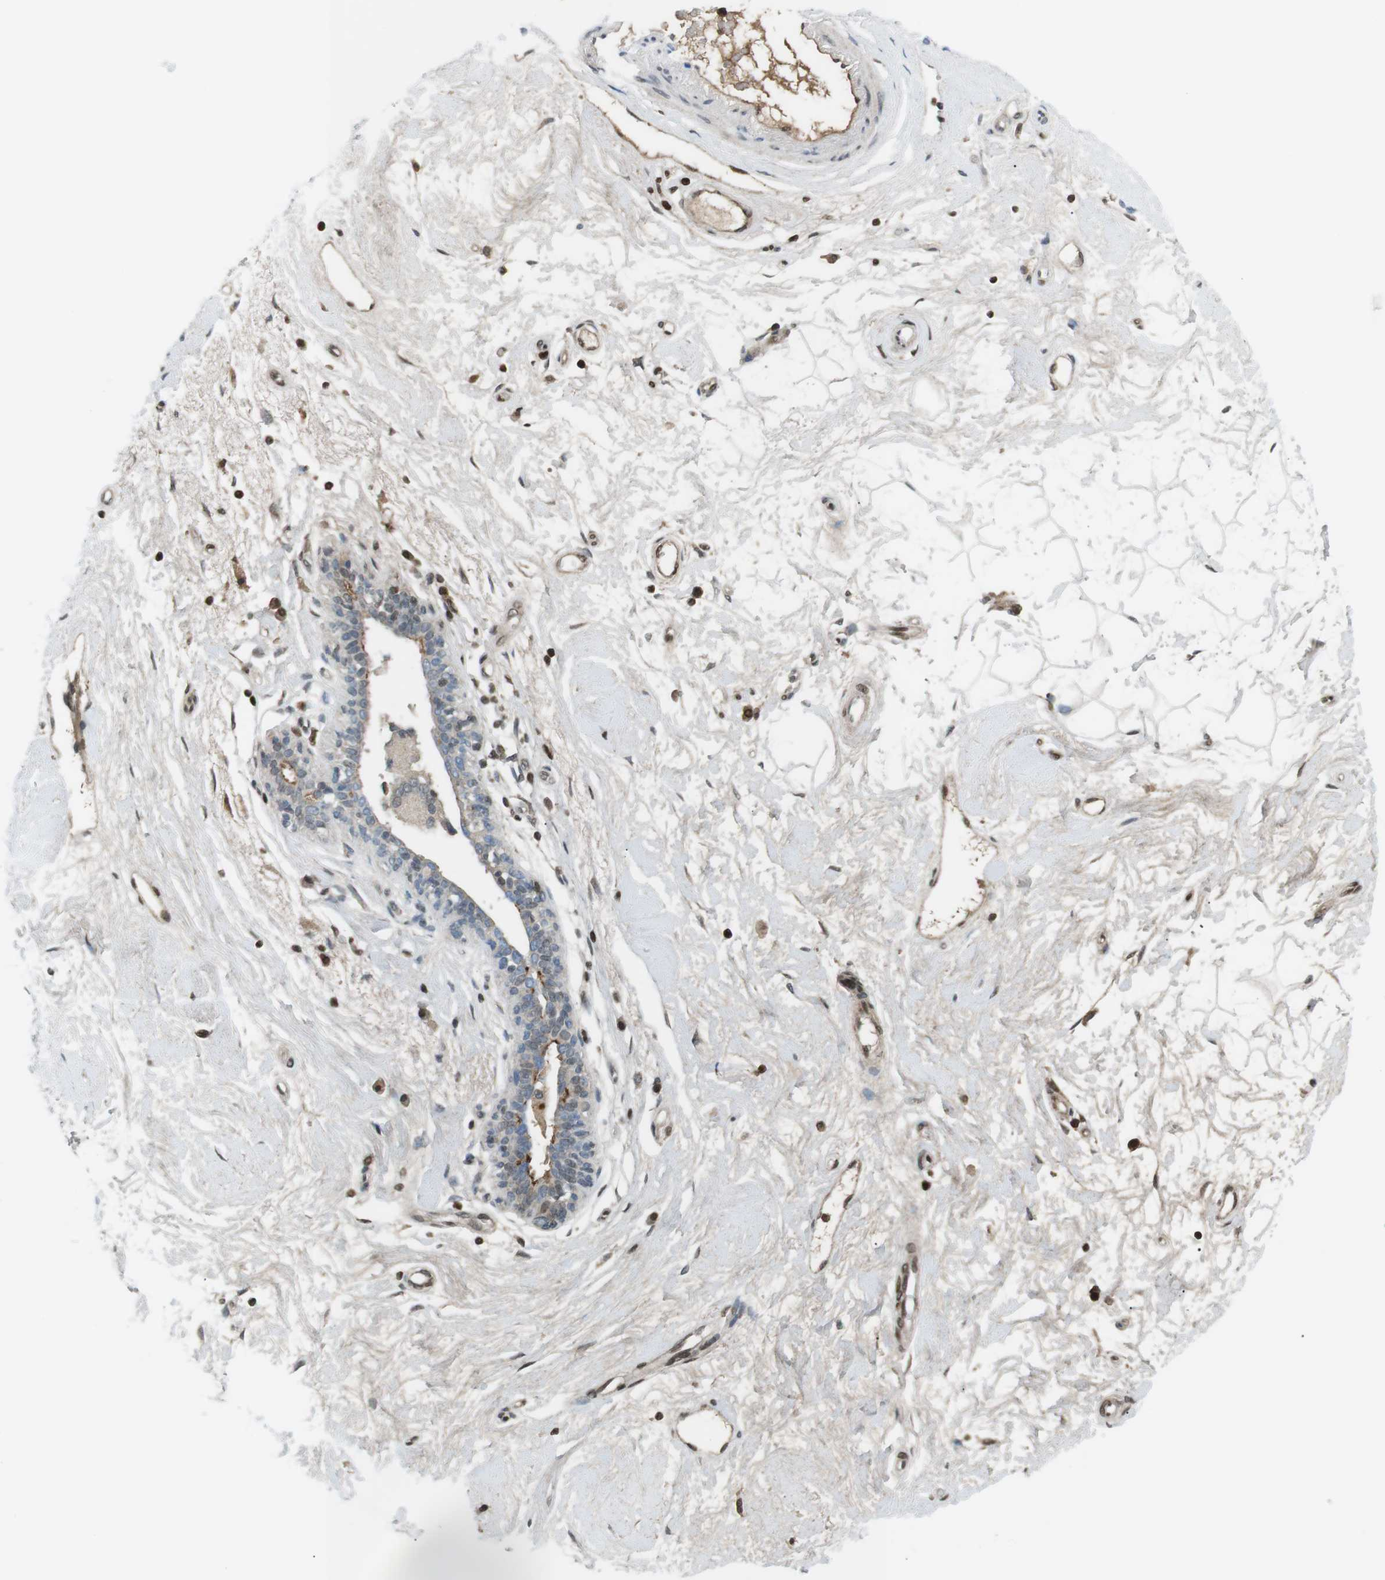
{"staining": {"intensity": "moderate", "quantity": "<25%", "location": "cytoplasmic/membranous,nuclear"}, "tissue": "breast", "cell_type": "Adipocytes", "image_type": "normal", "snomed": [{"axis": "morphology", "description": "Normal tissue, NOS"}, {"axis": "morphology", "description": "Lobular carcinoma"}, {"axis": "topography", "description": "Breast"}], "caption": "Immunohistochemistry staining of unremarkable breast, which reveals low levels of moderate cytoplasmic/membranous,nuclear expression in approximately <25% of adipocytes indicating moderate cytoplasmic/membranous,nuclear protein staining. The staining was performed using DAB (3,3'-diaminobenzidine) (brown) for protein detection and nuclei were counterstained in hematoxylin (blue).", "gene": "AZGP1", "patient": {"sex": "female", "age": 59}}